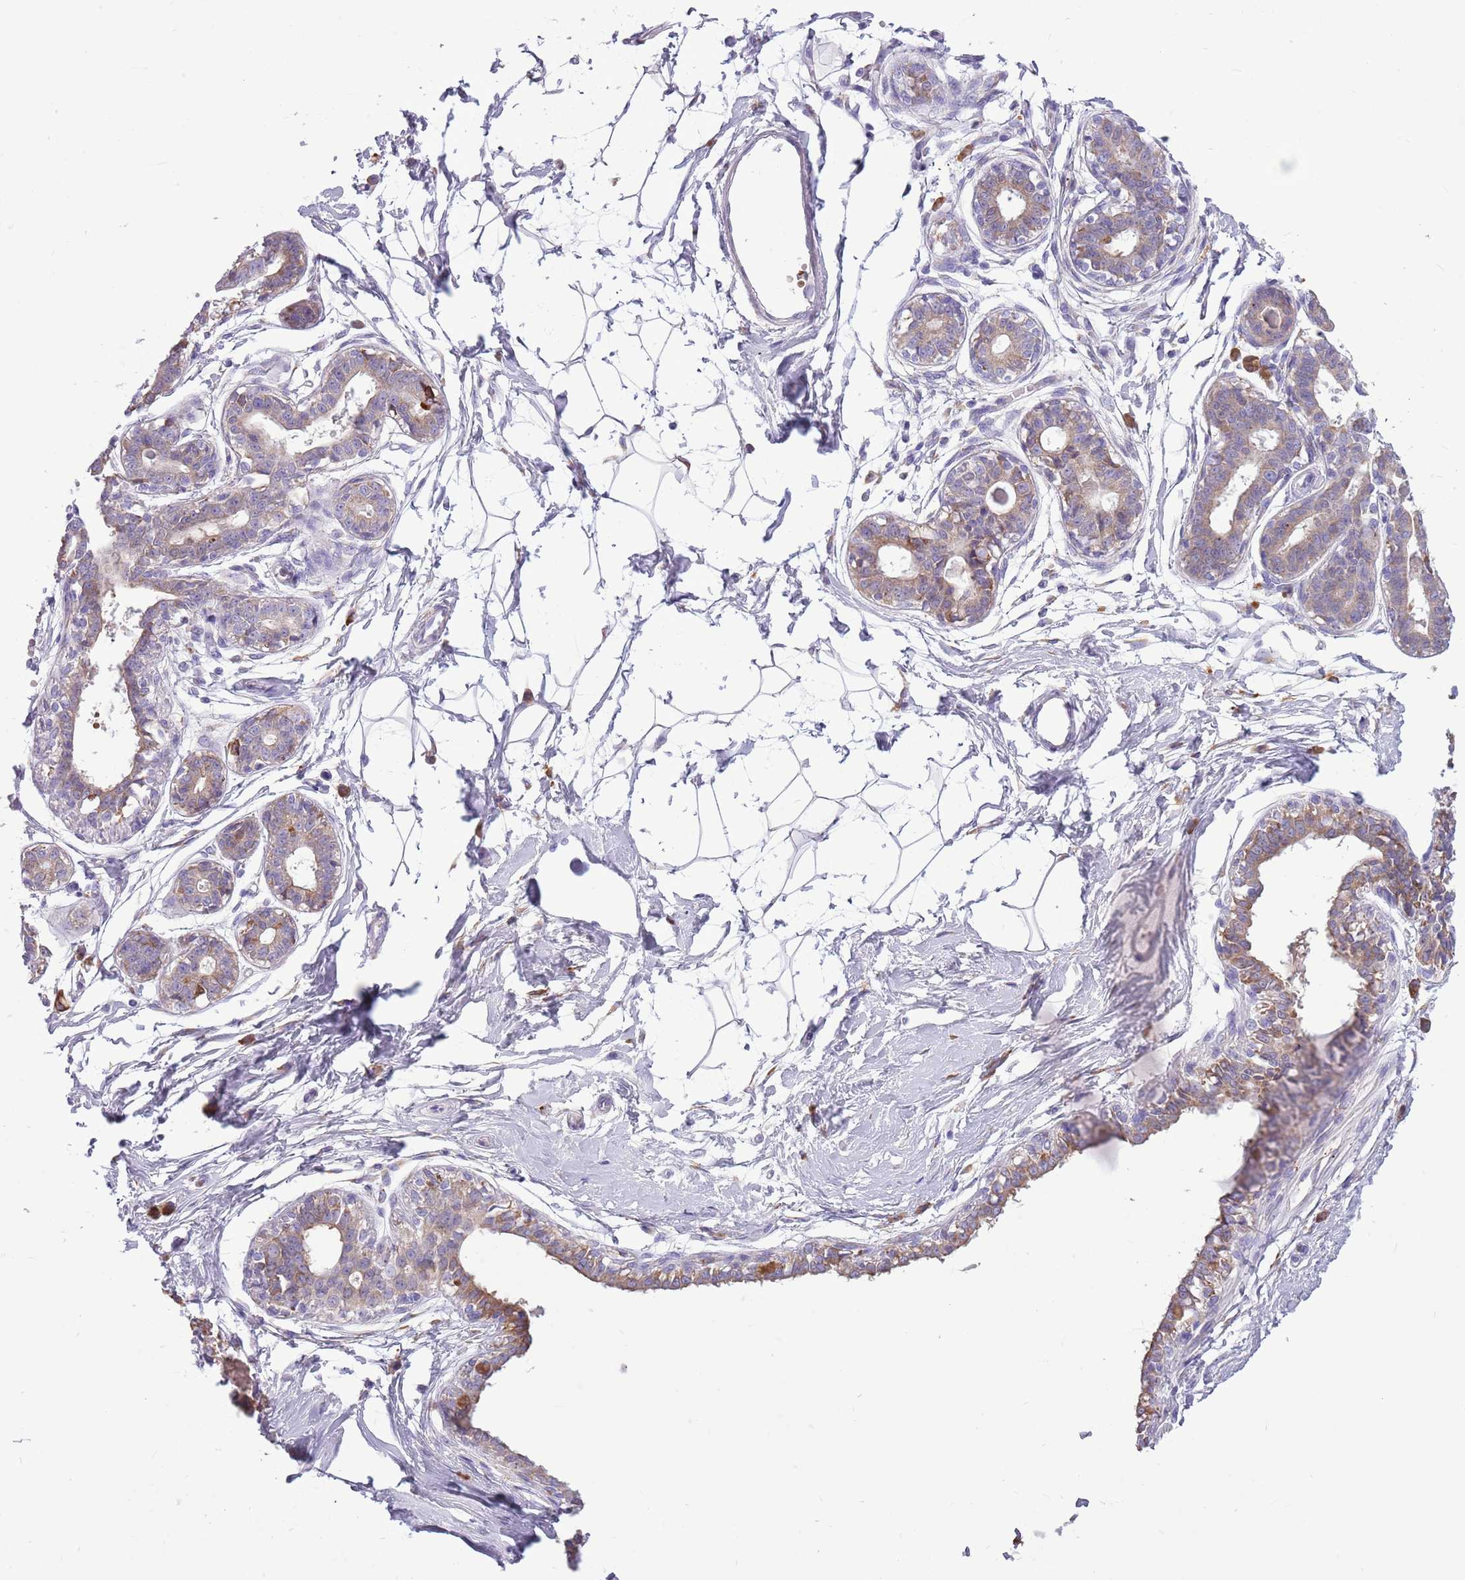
{"staining": {"intensity": "negative", "quantity": "none", "location": "none"}, "tissue": "breast", "cell_type": "Adipocytes", "image_type": "normal", "snomed": [{"axis": "morphology", "description": "Normal tissue, NOS"}, {"axis": "topography", "description": "Breast"}], "caption": "The immunohistochemistry micrograph has no significant expression in adipocytes of breast.", "gene": "KCTD19", "patient": {"sex": "female", "age": 45}}